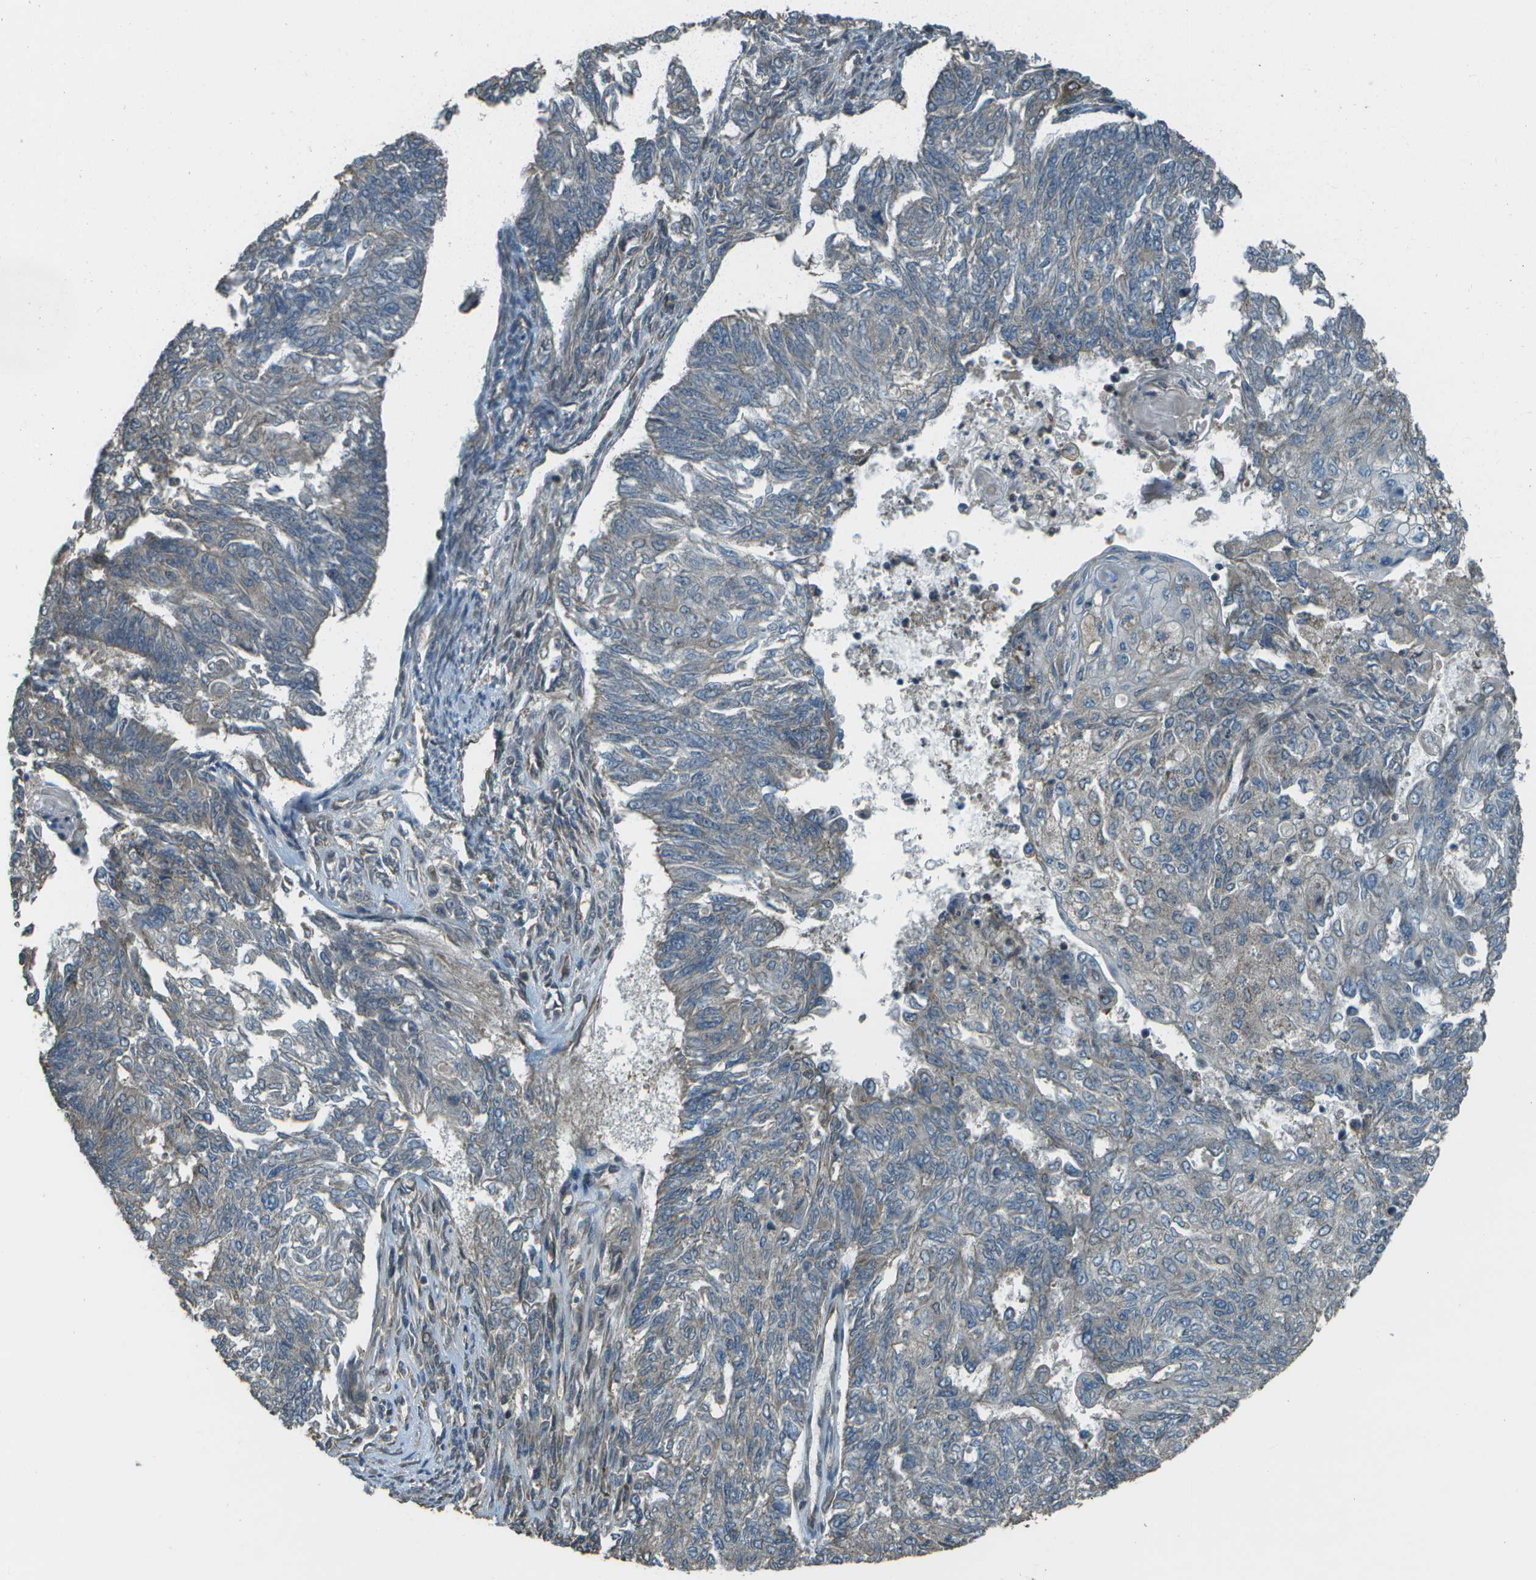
{"staining": {"intensity": "moderate", "quantity": "<25%", "location": "cytoplasmic/membranous"}, "tissue": "endometrial cancer", "cell_type": "Tumor cells", "image_type": "cancer", "snomed": [{"axis": "morphology", "description": "Adenocarcinoma, NOS"}, {"axis": "topography", "description": "Endometrium"}], "caption": "A brown stain highlights moderate cytoplasmic/membranous expression of a protein in adenocarcinoma (endometrial) tumor cells. (DAB (3,3'-diaminobenzidine) = brown stain, brightfield microscopy at high magnification).", "gene": "PLPBP", "patient": {"sex": "female", "age": 32}}